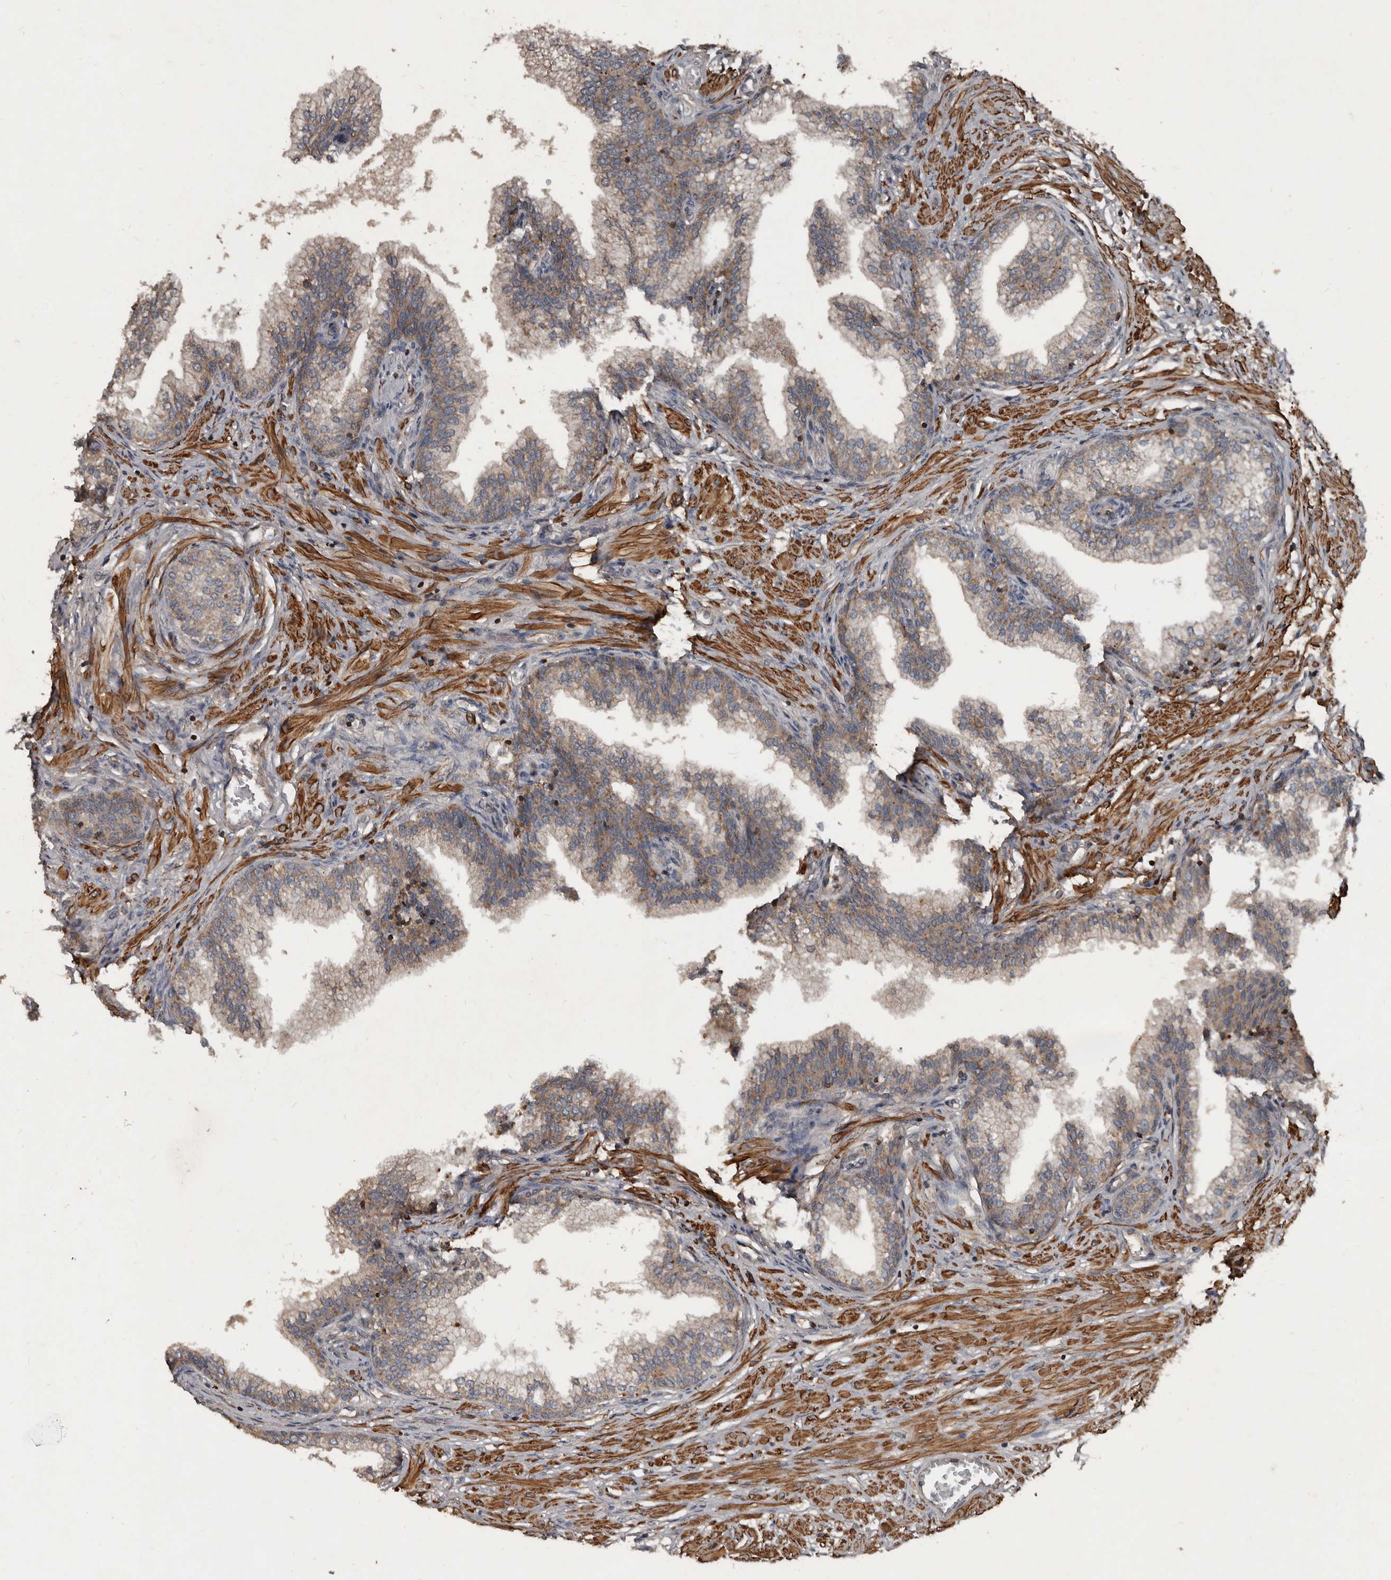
{"staining": {"intensity": "weak", "quantity": "25%-75%", "location": "cytoplasmic/membranous"}, "tissue": "prostate", "cell_type": "Glandular cells", "image_type": "normal", "snomed": [{"axis": "morphology", "description": "Normal tissue, NOS"}, {"axis": "morphology", "description": "Urothelial carcinoma, Low grade"}, {"axis": "topography", "description": "Urinary bladder"}, {"axis": "topography", "description": "Prostate"}], "caption": "Immunohistochemistry (IHC) (DAB) staining of normal prostate displays weak cytoplasmic/membranous protein staining in about 25%-75% of glandular cells.", "gene": "GREB1", "patient": {"sex": "male", "age": 60}}